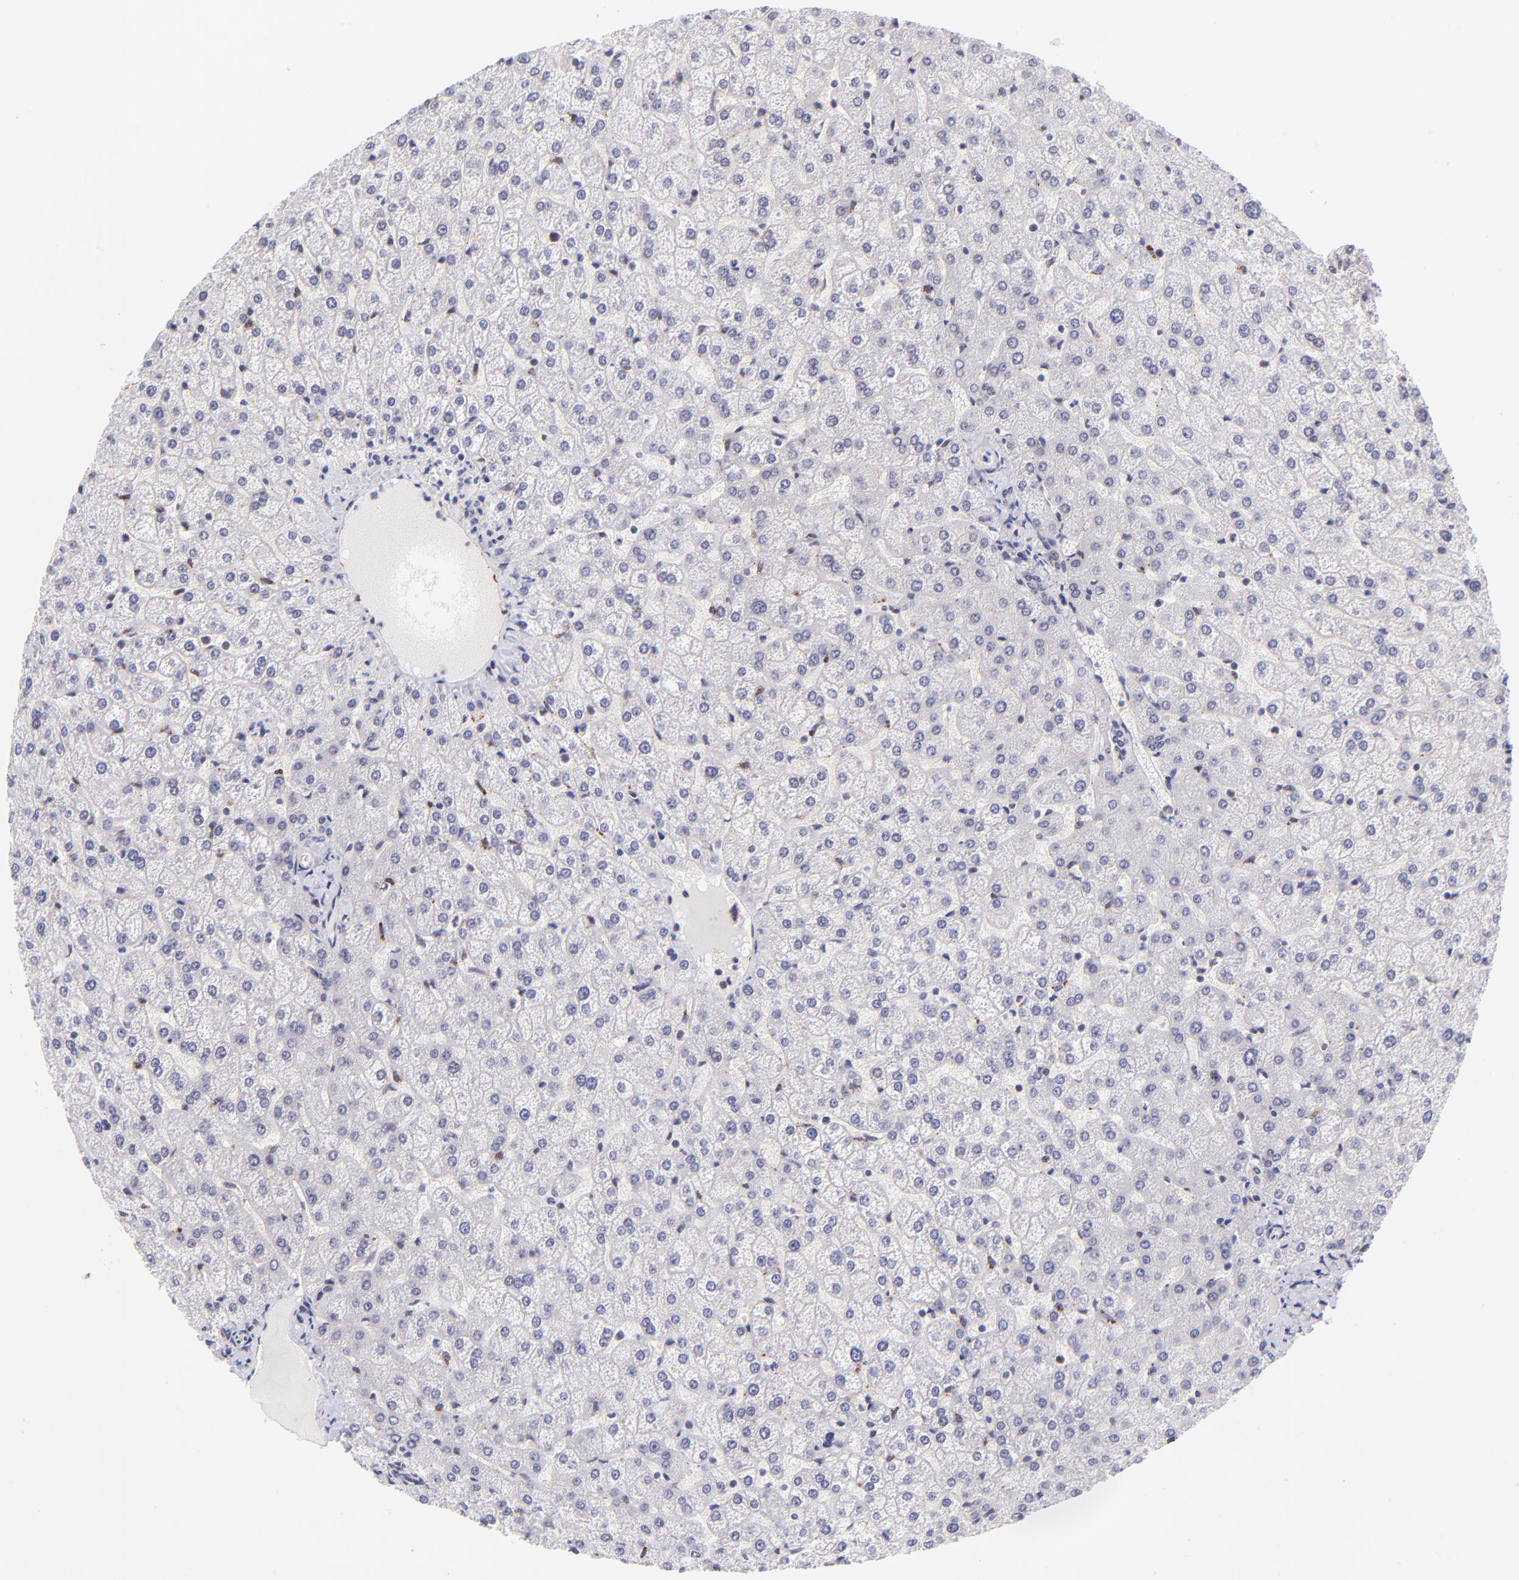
{"staining": {"intensity": "negative", "quantity": "none", "location": "none"}, "tissue": "liver", "cell_type": "Cholangiocytes", "image_type": "normal", "snomed": [{"axis": "morphology", "description": "Normal tissue, NOS"}, {"axis": "topography", "description": "Liver"}], "caption": "A high-resolution photomicrograph shows immunohistochemistry (IHC) staining of unremarkable liver, which exhibits no significant positivity in cholangiocytes.", "gene": "SOX6", "patient": {"sex": "female", "age": 32}}